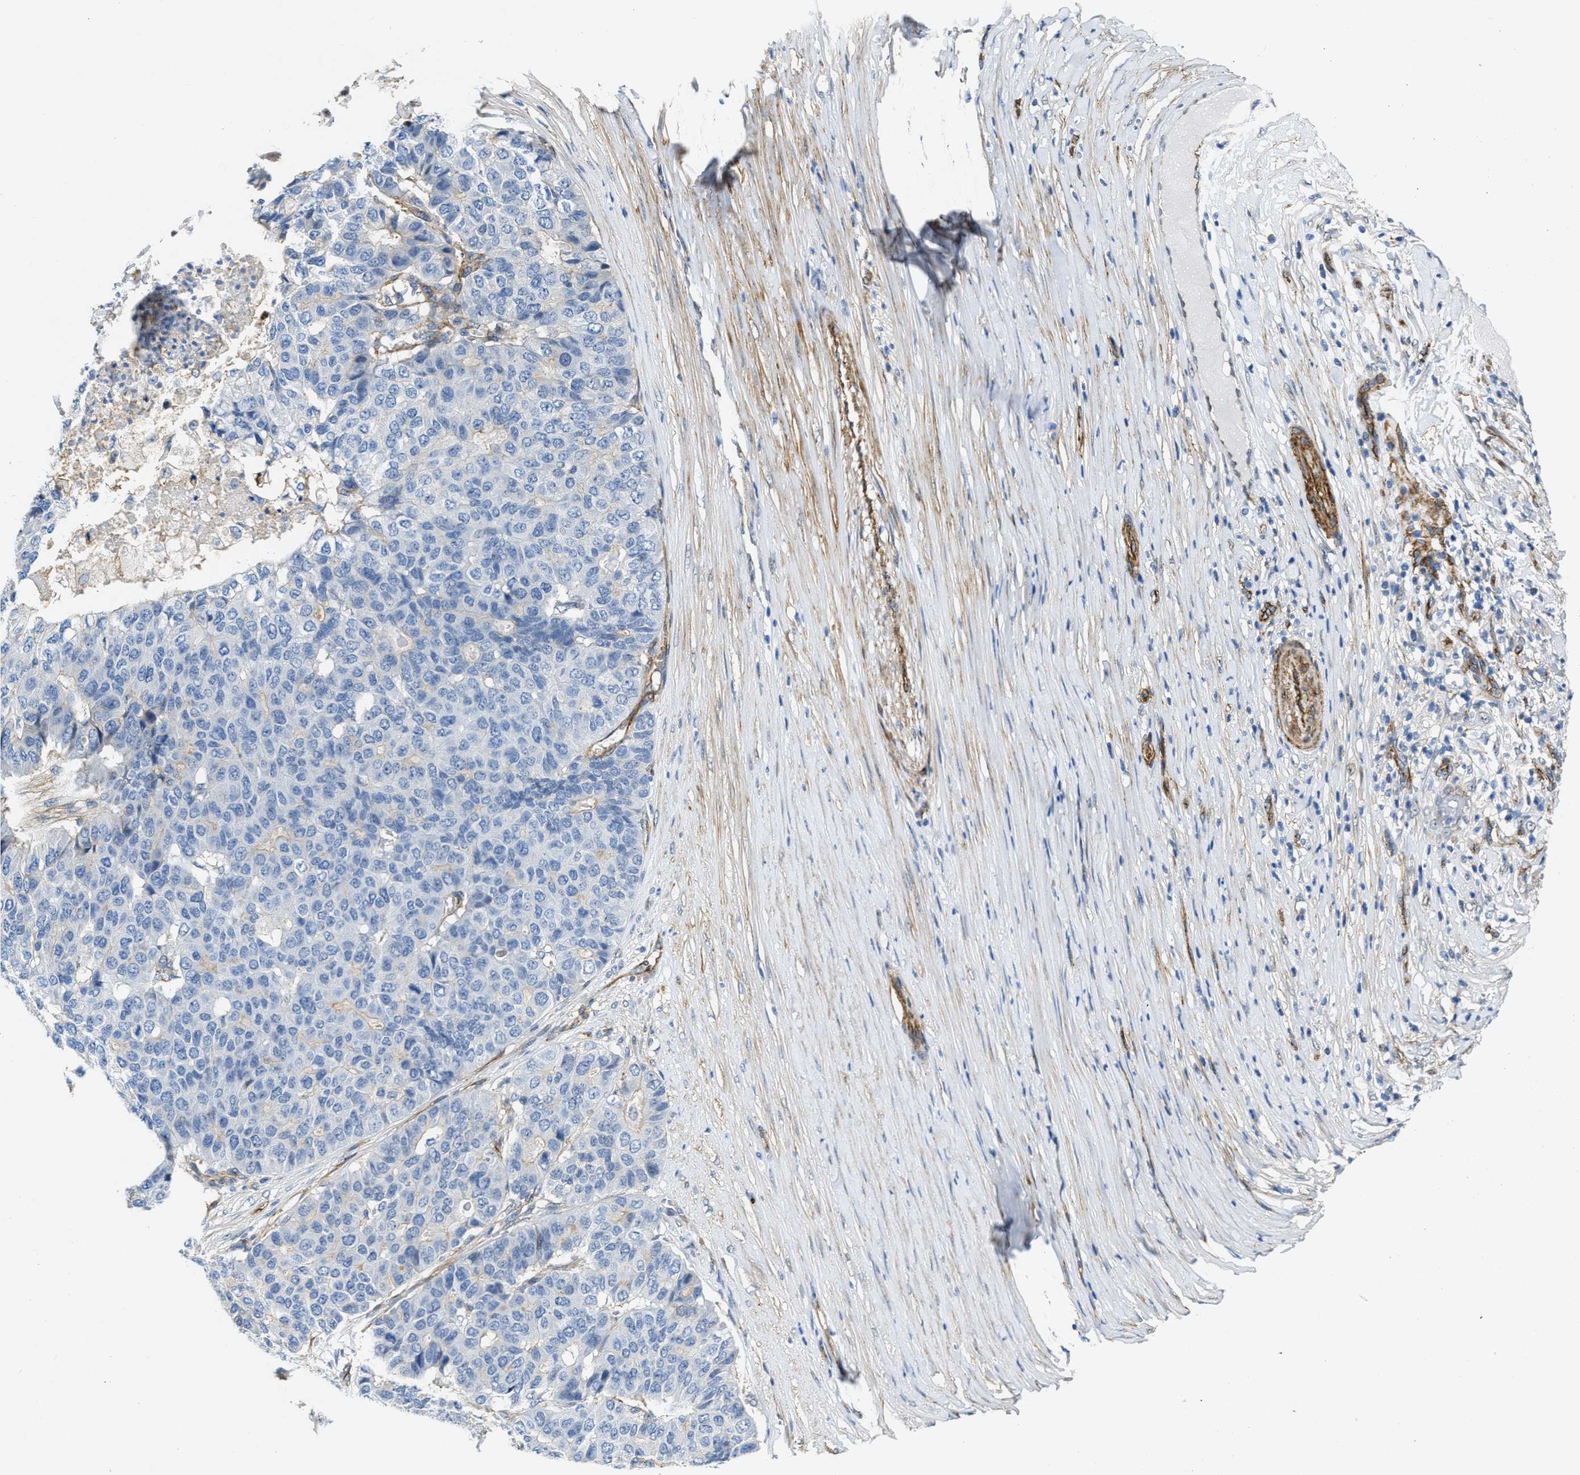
{"staining": {"intensity": "negative", "quantity": "none", "location": "none"}, "tissue": "pancreatic cancer", "cell_type": "Tumor cells", "image_type": "cancer", "snomed": [{"axis": "morphology", "description": "Adenocarcinoma, NOS"}, {"axis": "topography", "description": "Pancreas"}], "caption": "Pancreatic cancer (adenocarcinoma) was stained to show a protein in brown. There is no significant expression in tumor cells.", "gene": "NAB1", "patient": {"sex": "male", "age": 50}}